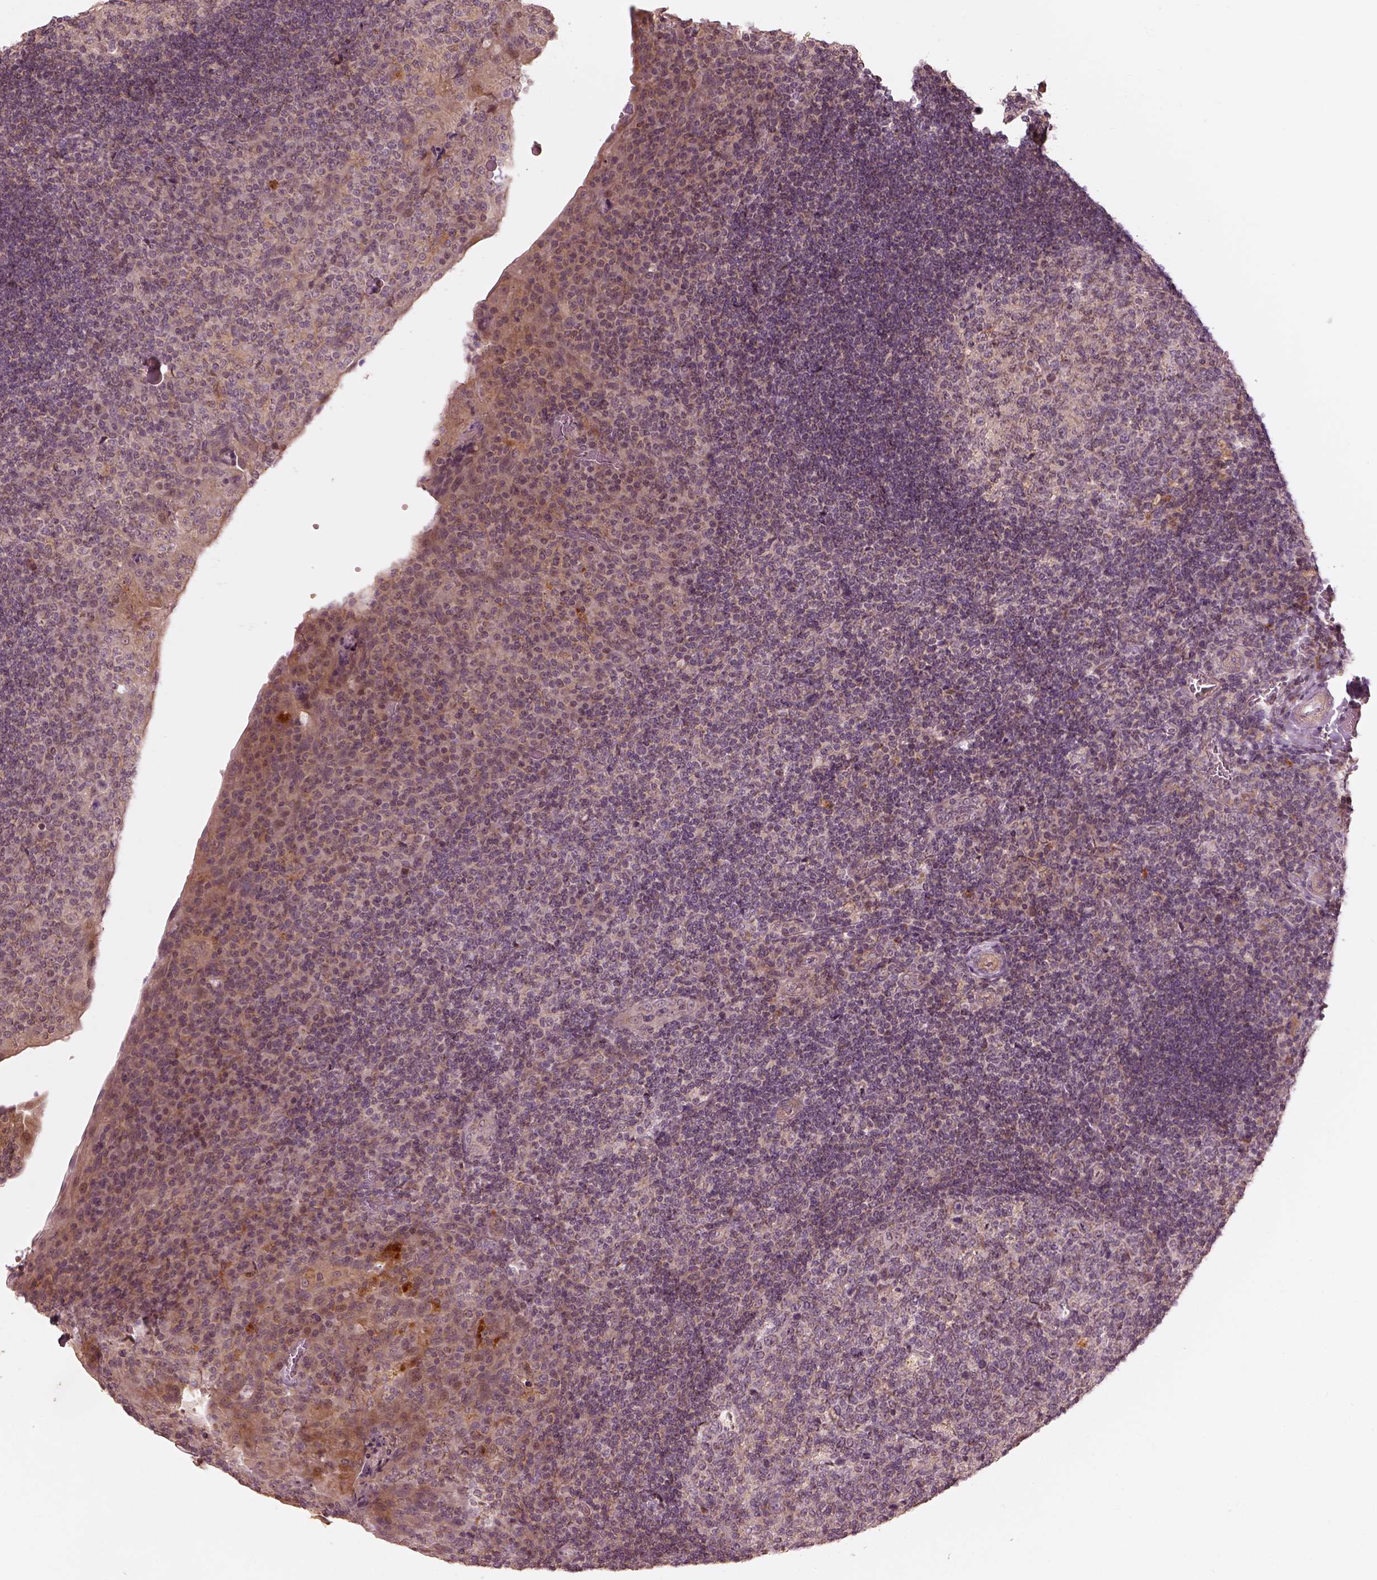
{"staining": {"intensity": "negative", "quantity": "none", "location": "none"}, "tissue": "tonsil", "cell_type": "Germinal center cells", "image_type": "normal", "snomed": [{"axis": "morphology", "description": "Normal tissue, NOS"}, {"axis": "topography", "description": "Tonsil"}], "caption": "High magnification brightfield microscopy of normal tonsil stained with DAB (3,3'-diaminobenzidine) (brown) and counterstained with hematoxylin (blue): germinal center cells show no significant staining.", "gene": "SLC25A46", "patient": {"sex": "male", "age": 17}}